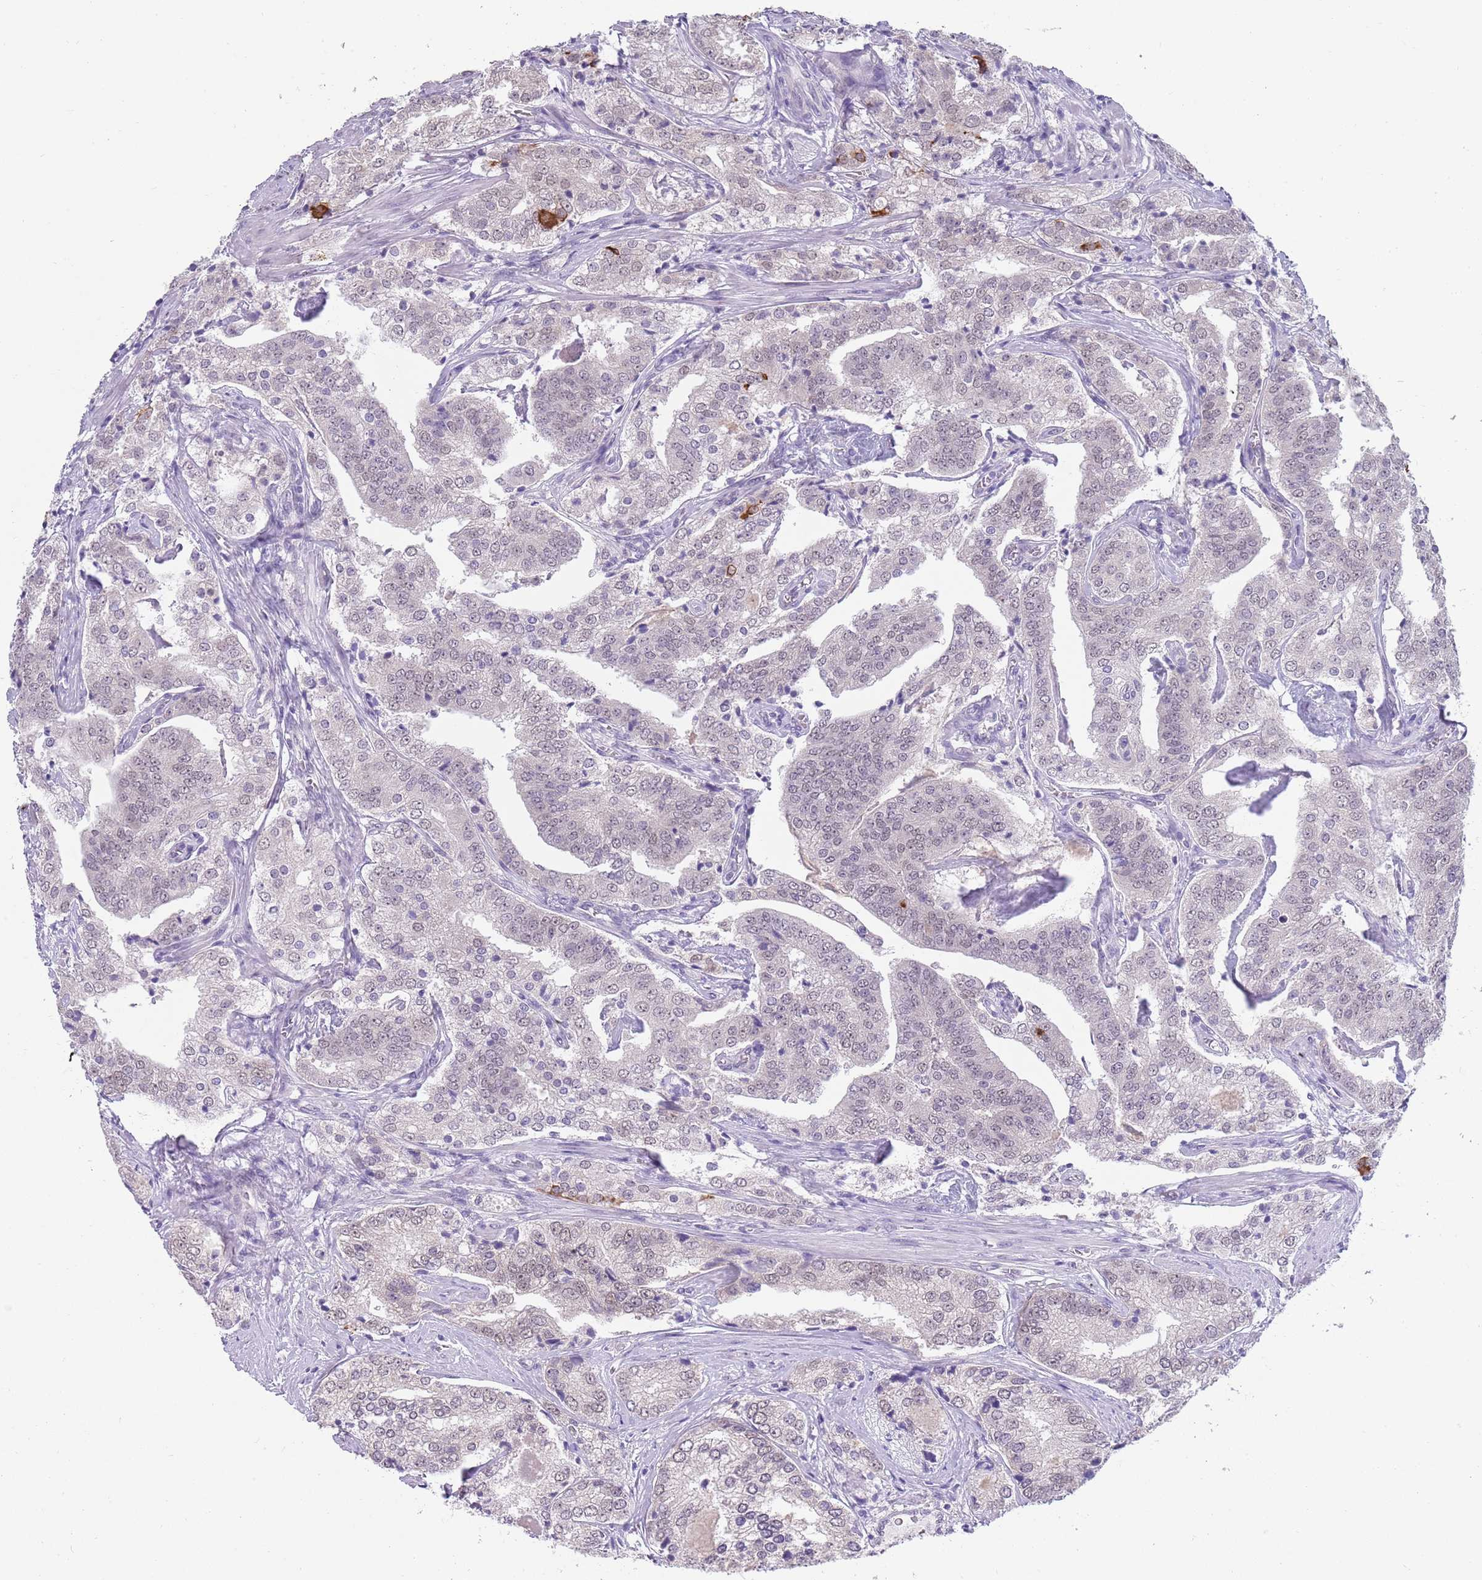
{"staining": {"intensity": "negative", "quantity": "none", "location": "none"}, "tissue": "prostate cancer", "cell_type": "Tumor cells", "image_type": "cancer", "snomed": [{"axis": "morphology", "description": "Adenocarcinoma, High grade"}, {"axis": "topography", "description": "Prostate"}], "caption": "Protein analysis of prostate cancer (high-grade adenocarcinoma) exhibits no significant staining in tumor cells.", "gene": "SEPHS2", "patient": {"sex": "male", "age": 63}}